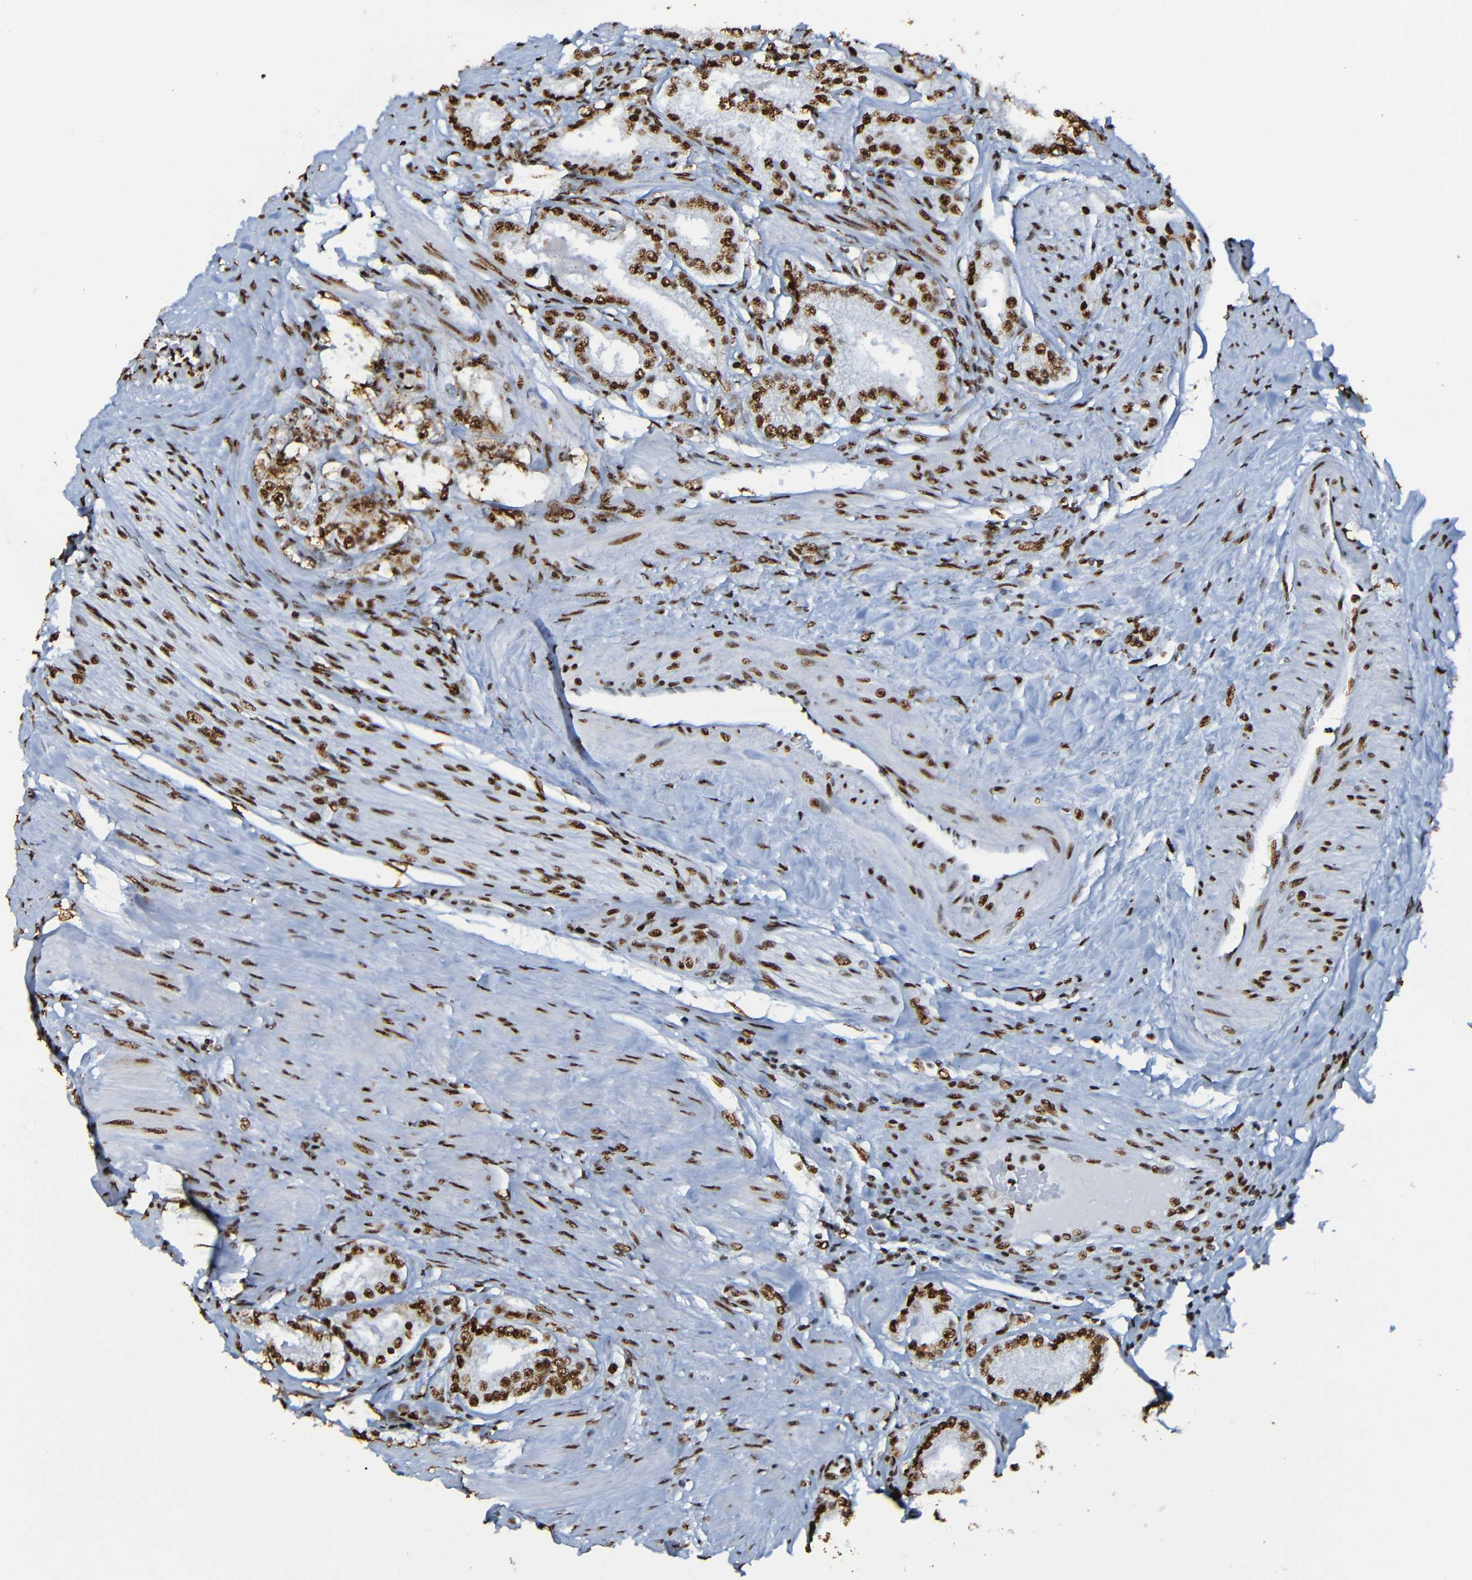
{"staining": {"intensity": "strong", "quantity": ">75%", "location": "nuclear"}, "tissue": "prostate cancer", "cell_type": "Tumor cells", "image_type": "cancer", "snomed": [{"axis": "morphology", "description": "Adenocarcinoma, Low grade"}, {"axis": "topography", "description": "Prostate"}], "caption": "Immunohistochemical staining of prostate low-grade adenocarcinoma demonstrates strong nuclear protein expression in approximately >75% of tumor cells.", "gene": "SRSF3", "patient": {"sex": "male", "age": 63}}